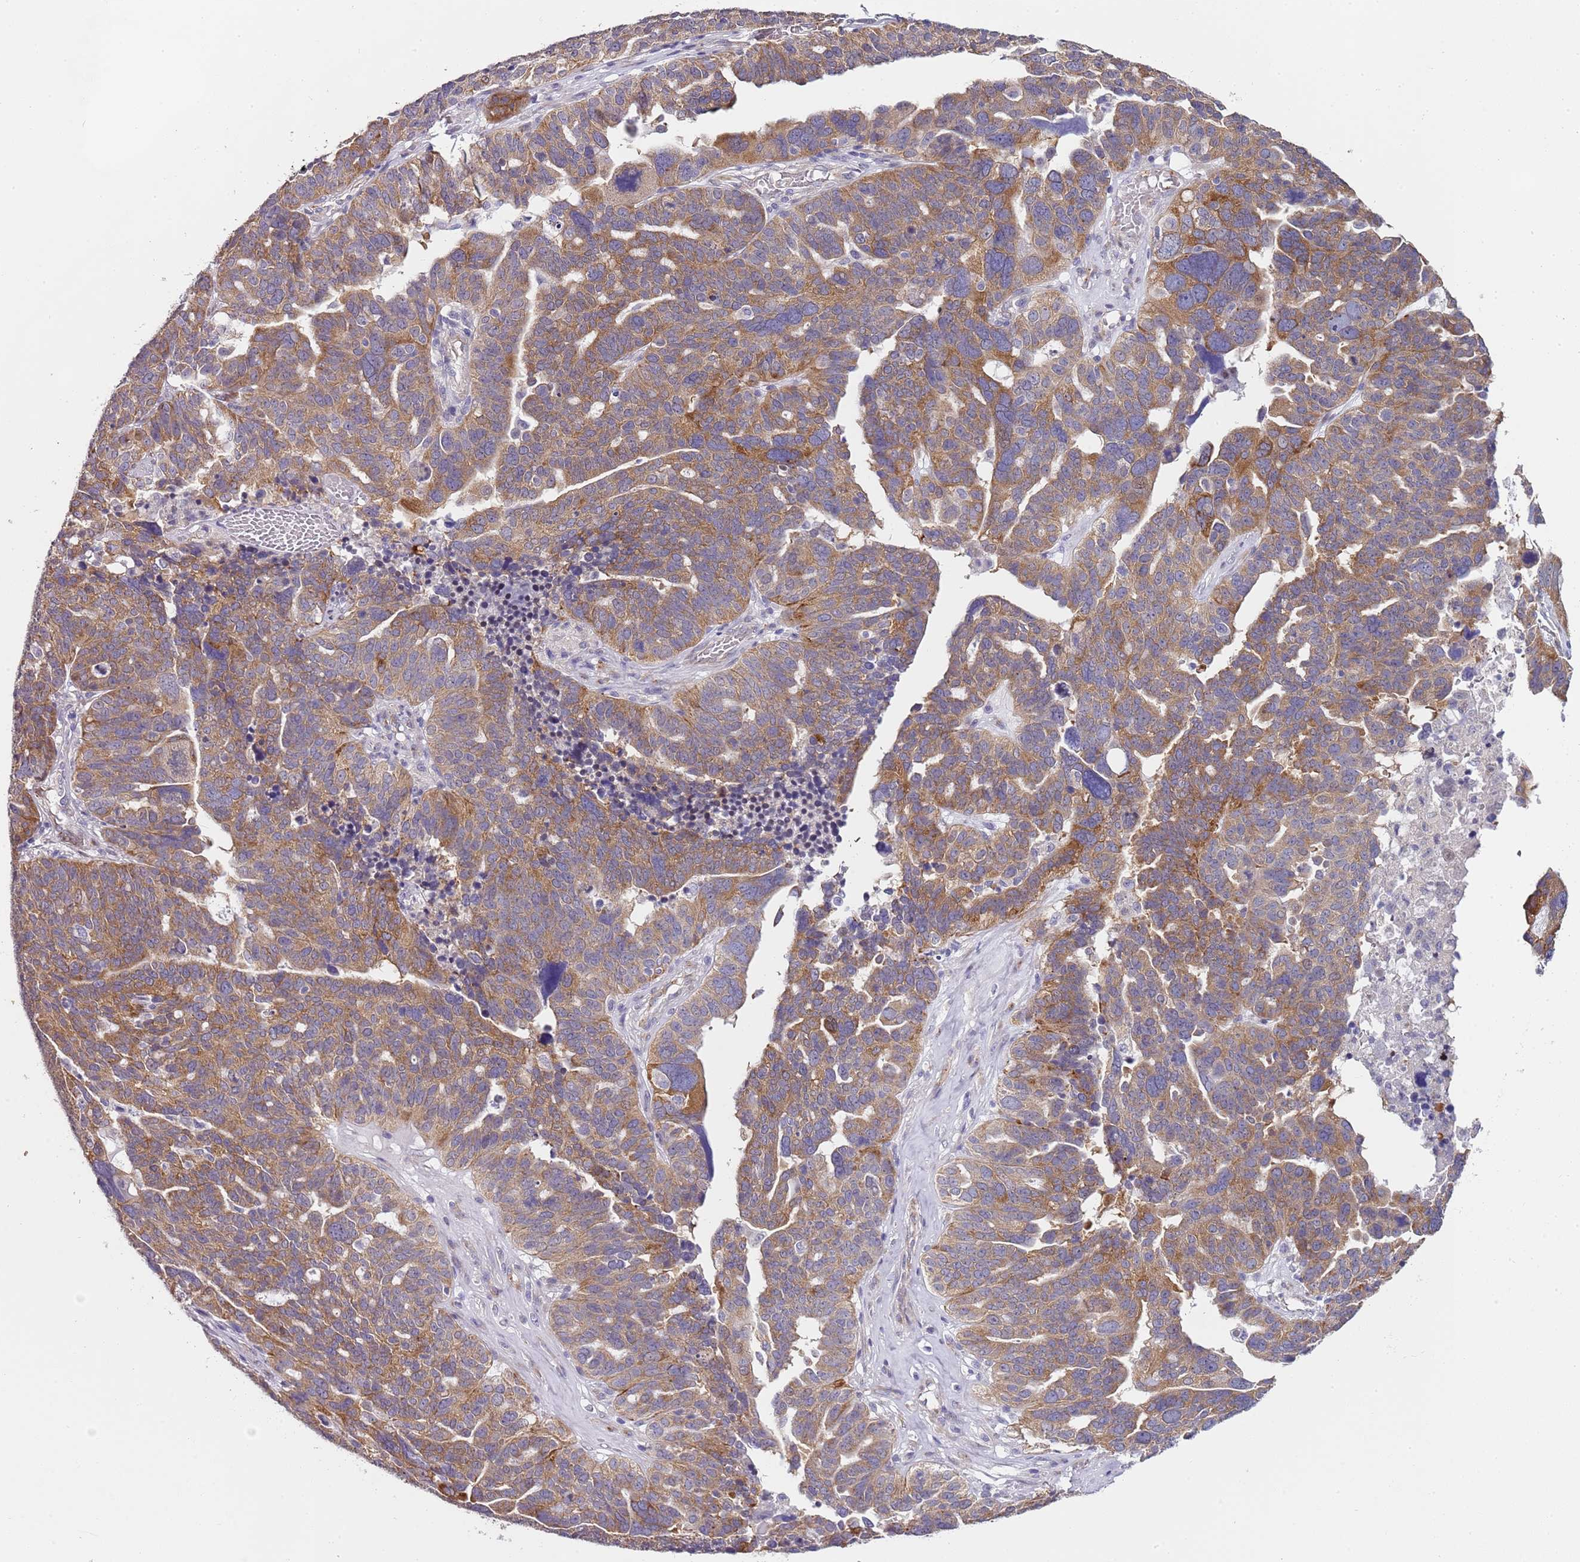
{"staining": {"intensity": "moderate", "quantity": ">75%", "location": "cytoplasmic/membranous"}, "tissue": "ovarian cancer", "cell_type": "Tumor cells", "image_type": "cancer", "snomed": [{"axis": "morphology", "description": "Cystadenocarcinoma, serous, NOS"}, {"axis": "topography", "description": "Ovary"}], "caption": "The micrograph shows staining of ovarian serous cystadenocarcinoma, revealing moderate cytoplasmic/membranous protein positivity (brown color) within tumor cells.", "gene": "TBC1D9", "patient": {"sex": "female", "age": 59}}